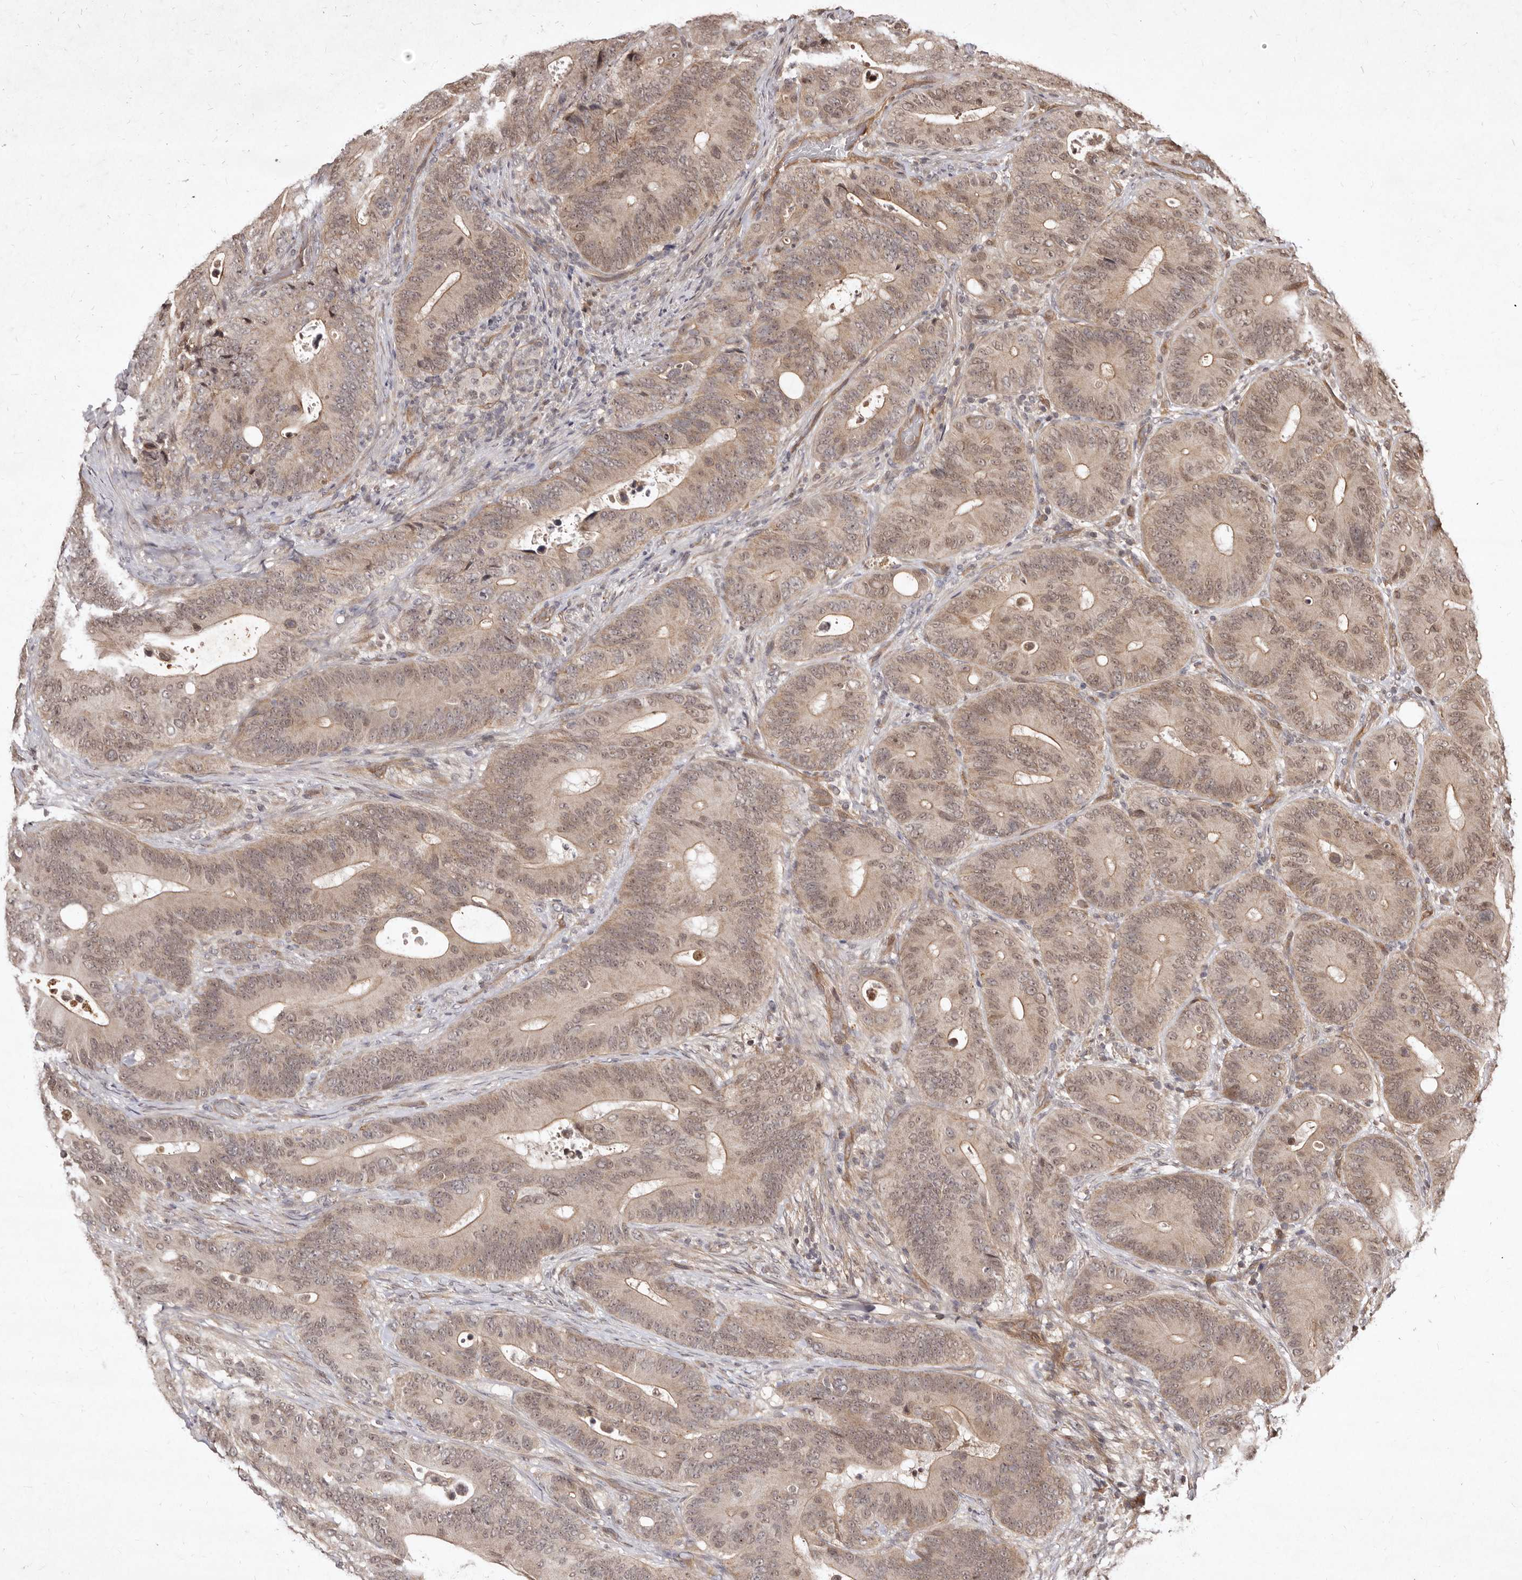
{"staining": {"intensity": "weak", "quantity": ">75%", "location": "cytoplasmic/membranous,nuclear"}, "tissue": "colorectal cancer", "cell_type": "Tumor cells", "image_type": "cancer", "snomed": [{"axis": "morphology", "description": "Adenocarcinoma, NOS"}, {"axis": "topography", "description": "Colon"}], "caption": "Weak cytoplasmic/membranous and nuclear positivity for a protein is seen in about >75% of tumor cells of adenocarcinoma (colorectal) using IHC.", "gene": "LCORL", "patient": {"sex": "male", "age": 83}}